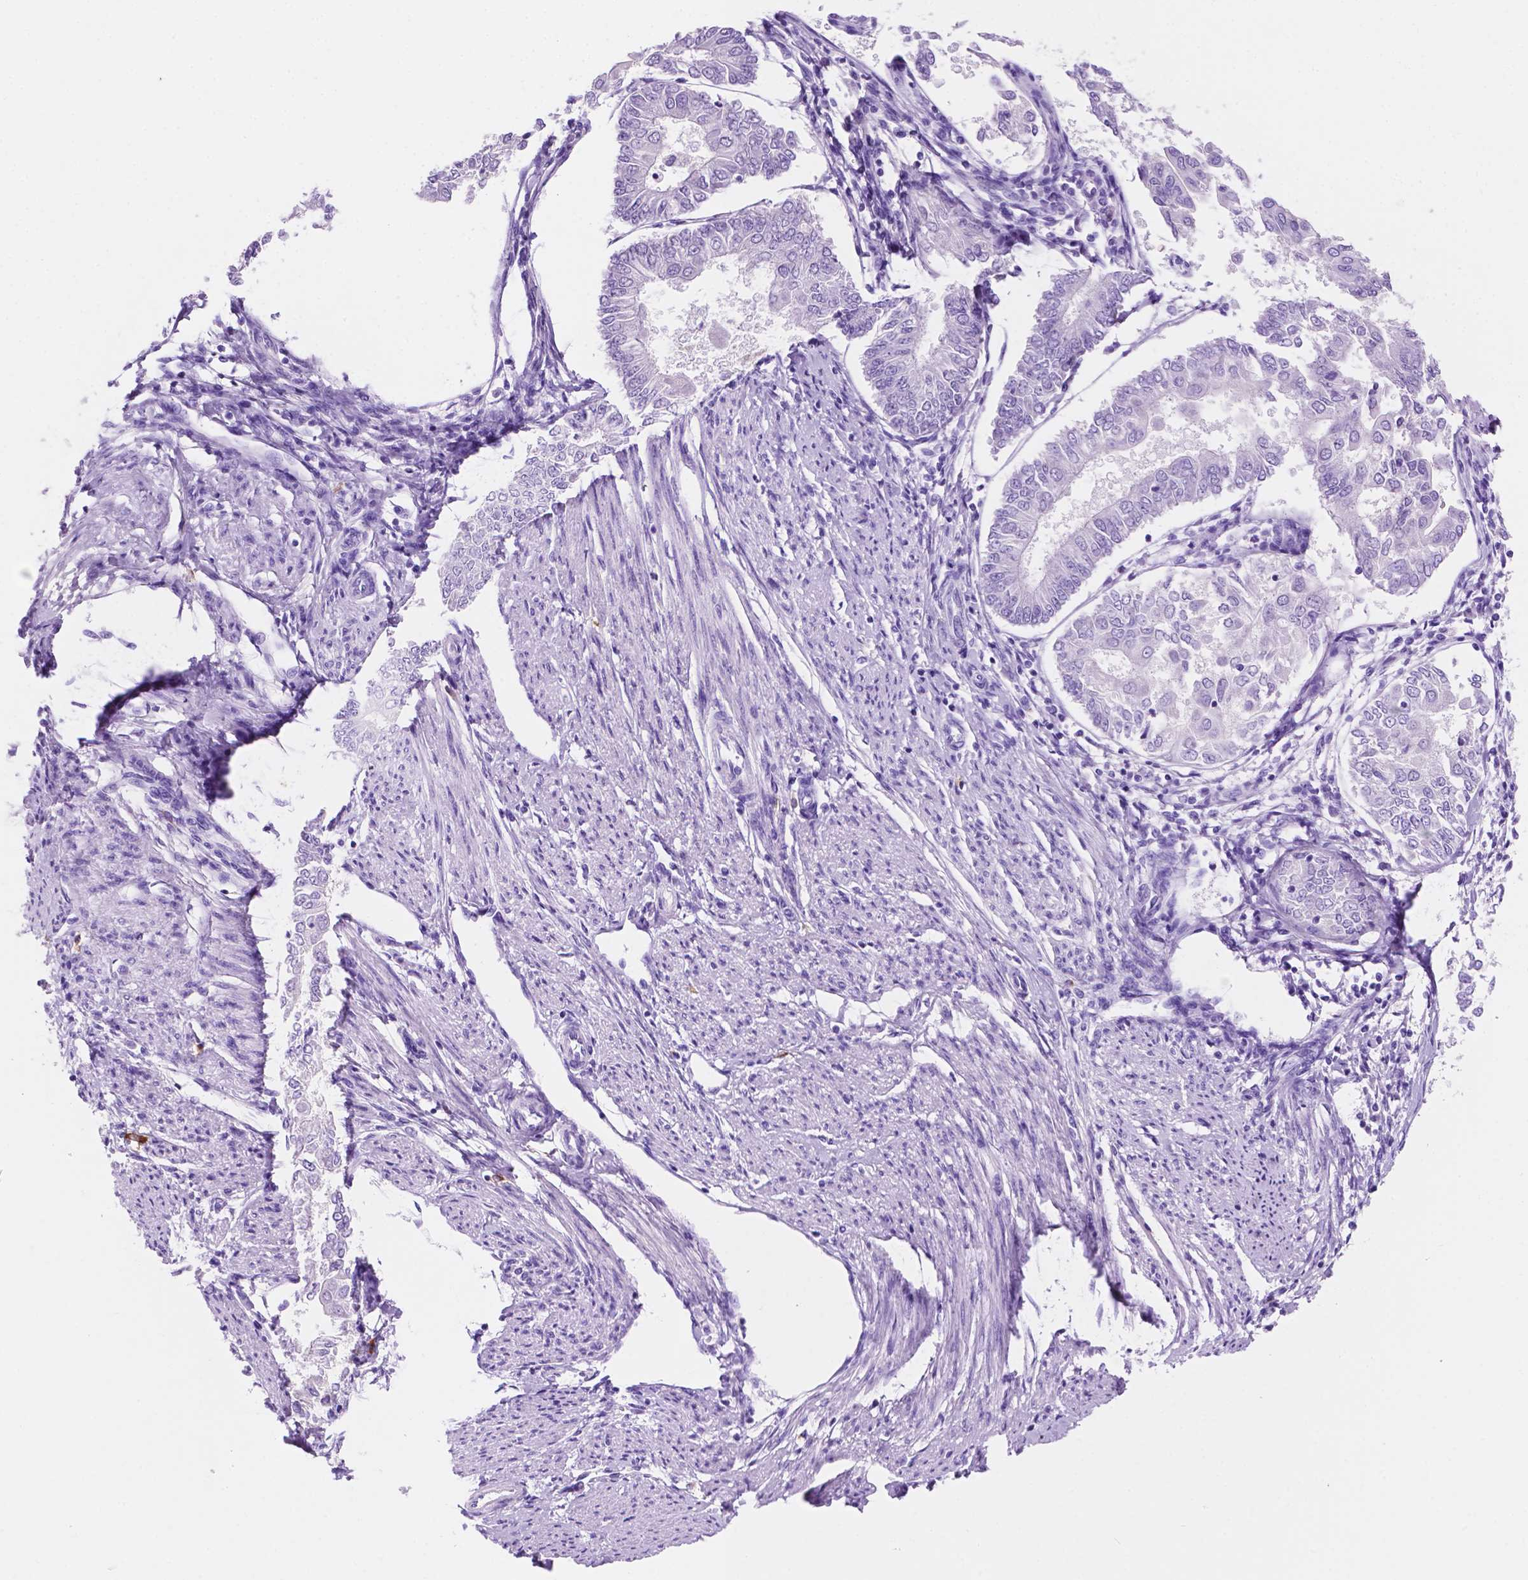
{"staining": {"intensity": "negative", "quantity": "none", "location": "none"}, "tissue": "endometrial cancer", "cell_type": "Tumor cells", "image_type": "cancer", "snomed": [{"axis": "morphology", "description": "Adenocarcinoma, NOS"}, {"axis": "topography", "description": "Endometrium"}], "caption": "High magnification brightfield microscopy of endometrial cancer stained with DAB (brown) and counterstained with hematoxylin (blue): tumor cells show no significant staining.", "gene": "FOXB2", "patient": {"sex": "female", "age": 68}}